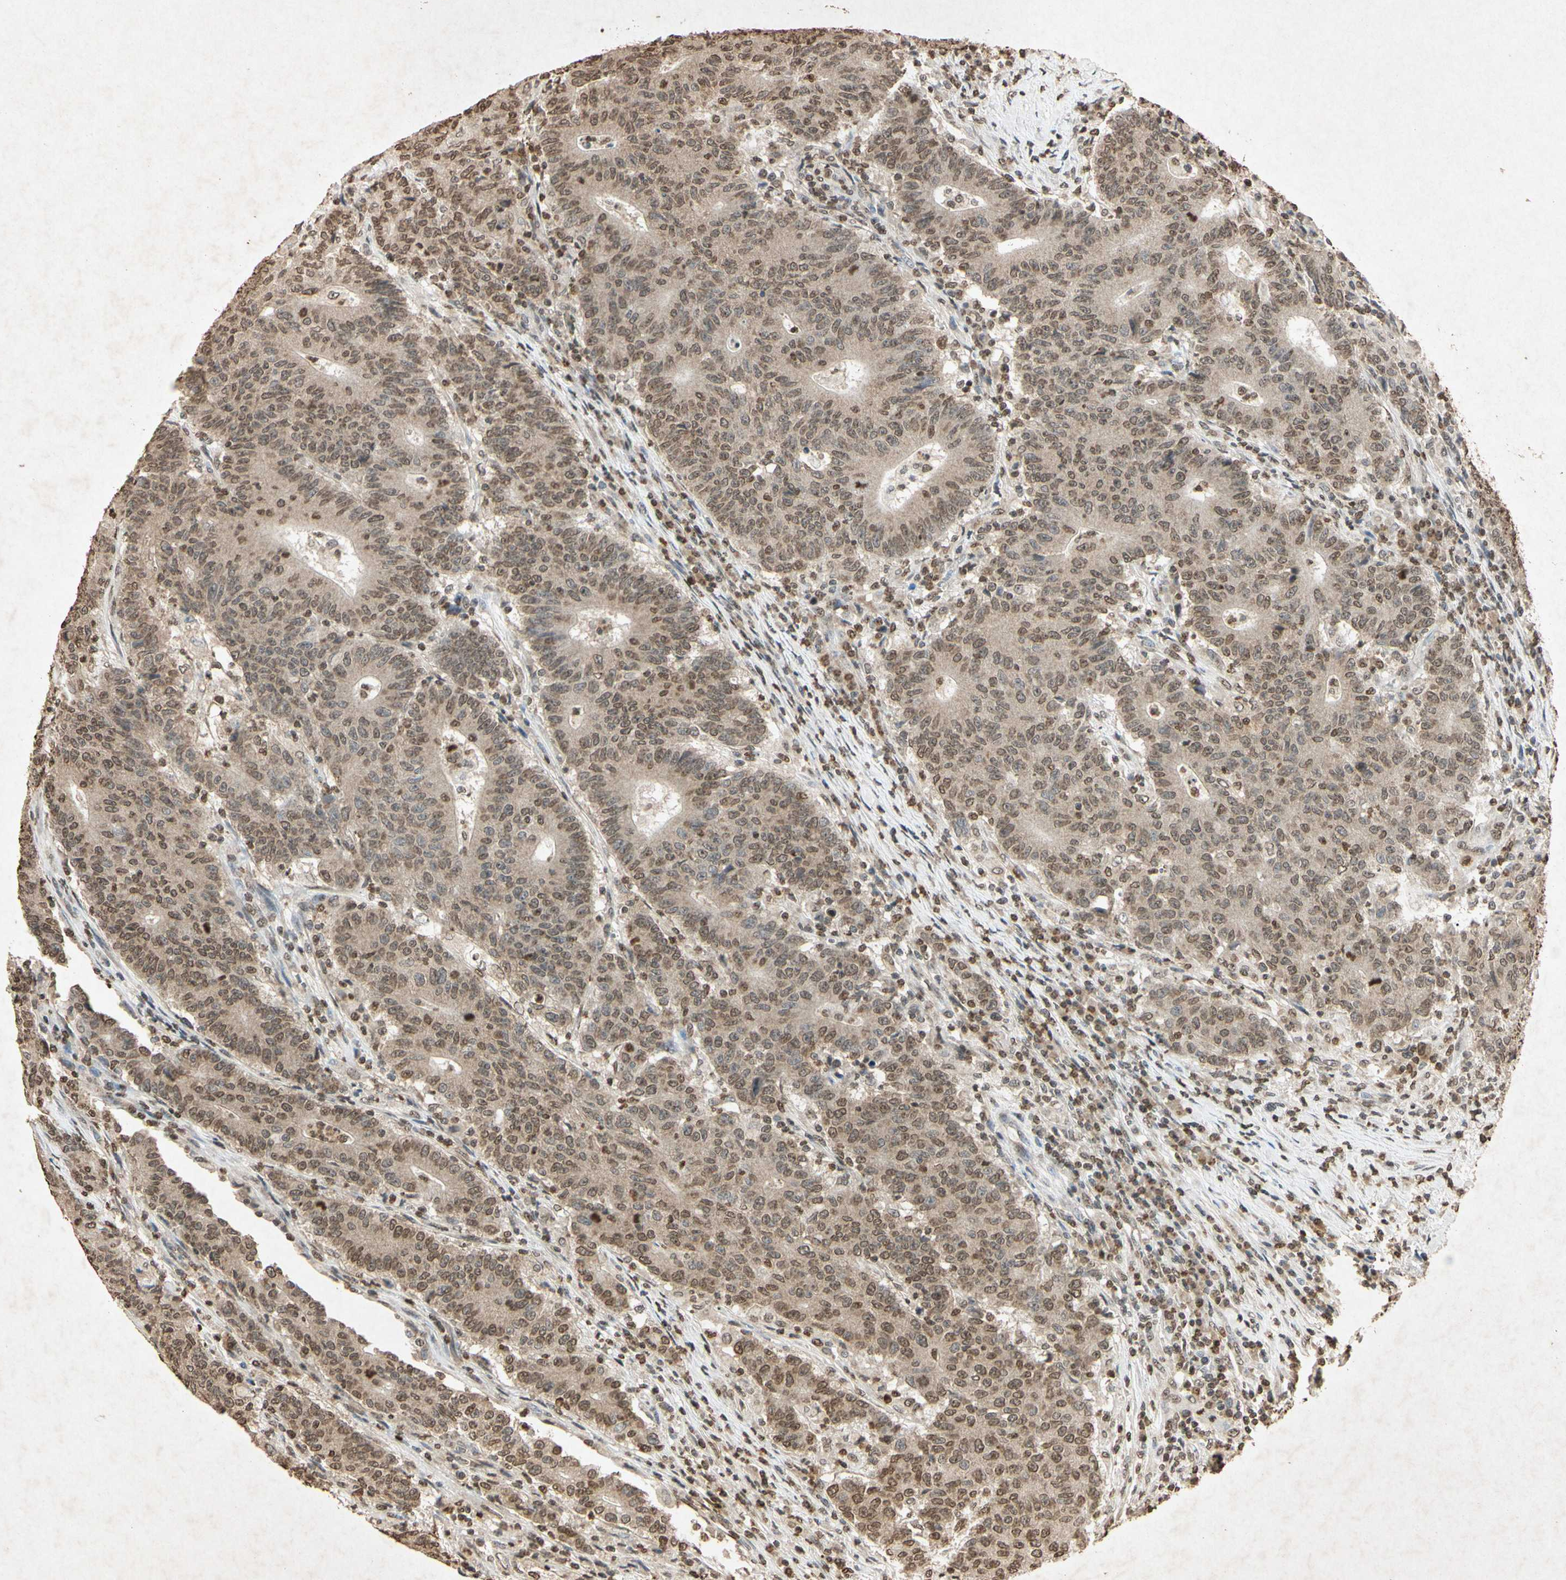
{"staining": {"intensity": "weak", "quantity": "25%-75%", "location": "cytoplasmic/membranous,nuclear"}, "tissue": "colorectal cancer", "cell_type": "Tumor cells", "image_type": "cancer", "snomed": [{"axis": "morphology", "description": "Normal tissue, NOS"}, {"axis": "morphology", "description": "Adenocarcinoma, NOS"}, {"axis": "topography", "description": "Colon"}], "caption": "Adenocarcinoma (colorectal) tissue exhibits weak cytoplasmic/membranous and nuclear staining in approximately 25%-75% of tumor cells, visualized by immunohistochemistry. (Stains: DAB in brown, nuclei in blue, Microscopy: brightfield microscopy at high magnification).", "gene": "MSRB1", "patient": {"sex": "female", "age": 75}}